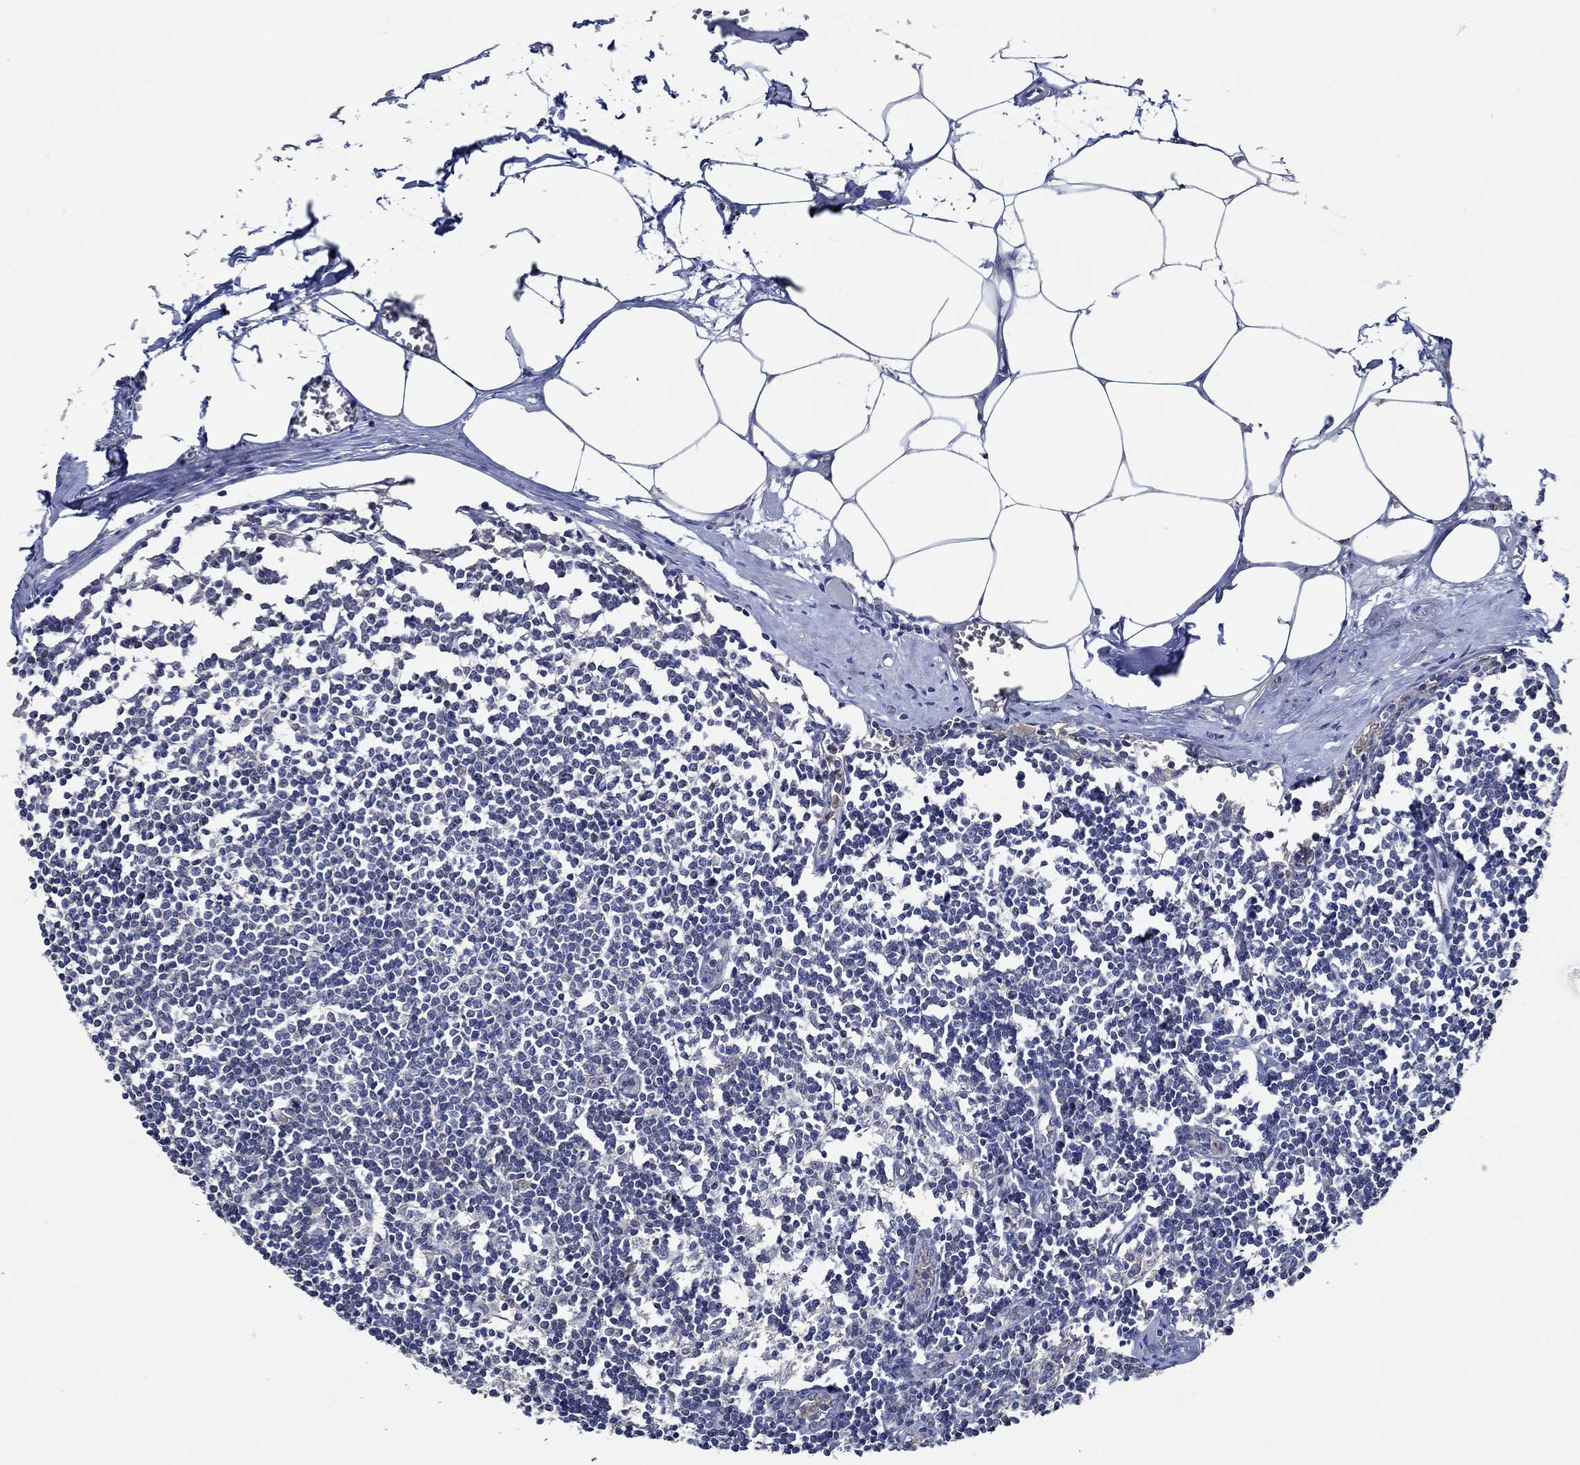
{"staining": {"intensity": "weak", "quantity": ">75%", "location": "cytoplasmic/membranous"}, "tissue": "lymph node", "cell_type": "Germinal center cells", "image_type": "normal", "snomed": [{"axis": "morphology", "description": "Normal tissue, NOS"}, {"axis": "topography", "description": "Lymph node"}], "caption": "Lymph node stained for a protein exhibits weak cytoplasmic/membranous positivity in germinal center cells.", "gene": "DACT1", "patient": {"sex": "male", "age": 59}}